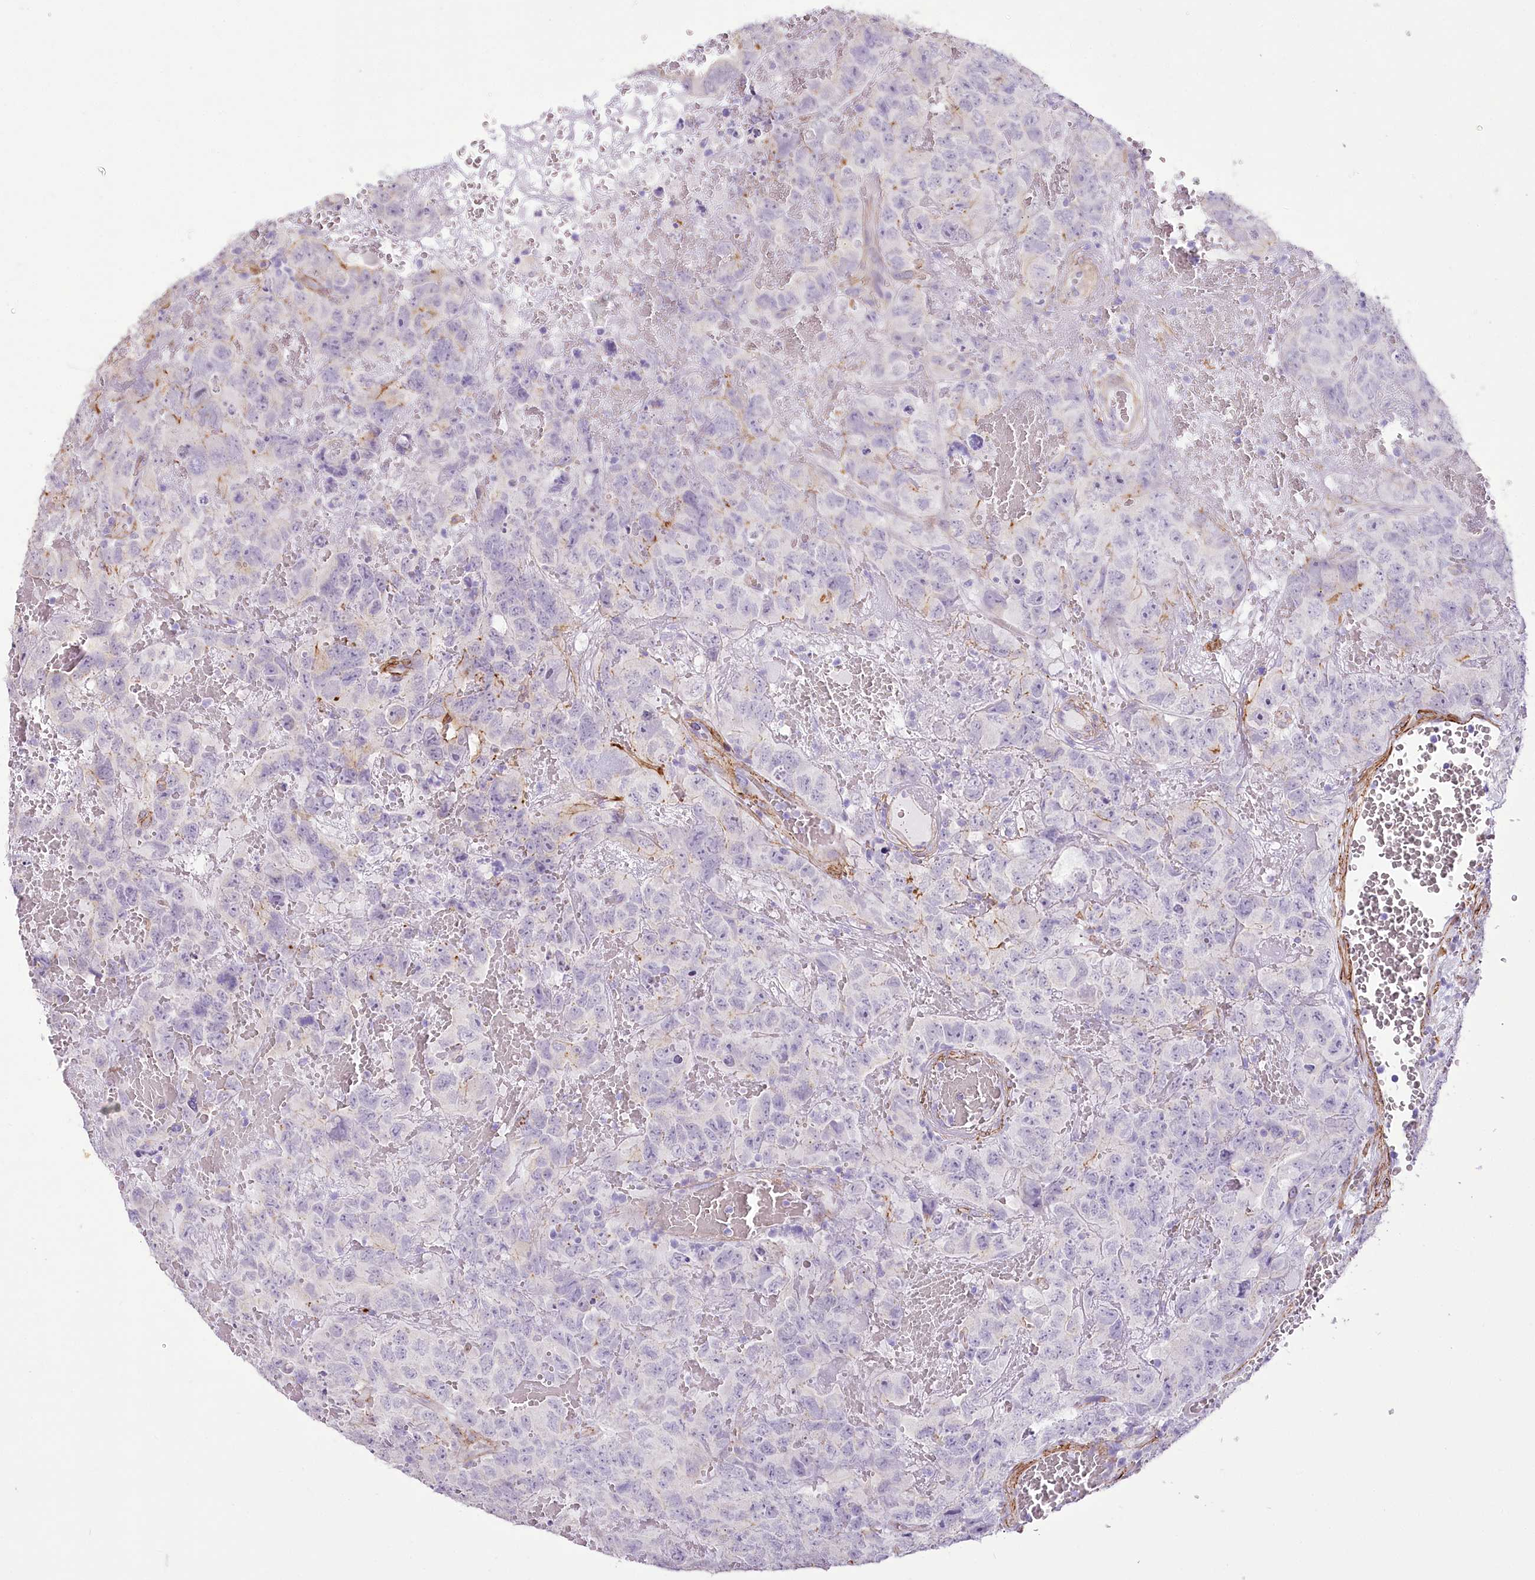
{"staining": {"intensity": "negative", "quantity": "none", "location": "none"}, "tissue": "testis cancer", "cell_type": "Tumor cells", "image_type": "cancer", "snomed": [{"axis": "morphology", "description": "Carcinoma, Embryonal, NOS"}, {"axis": "topography", "description": "Testis"}], "caption": "Immunohistochemistry of human testis cancer exhibits no expression in tumor cells.", "gene": "SYNPO2", "patient": {"sex": "male", "age": 45}}